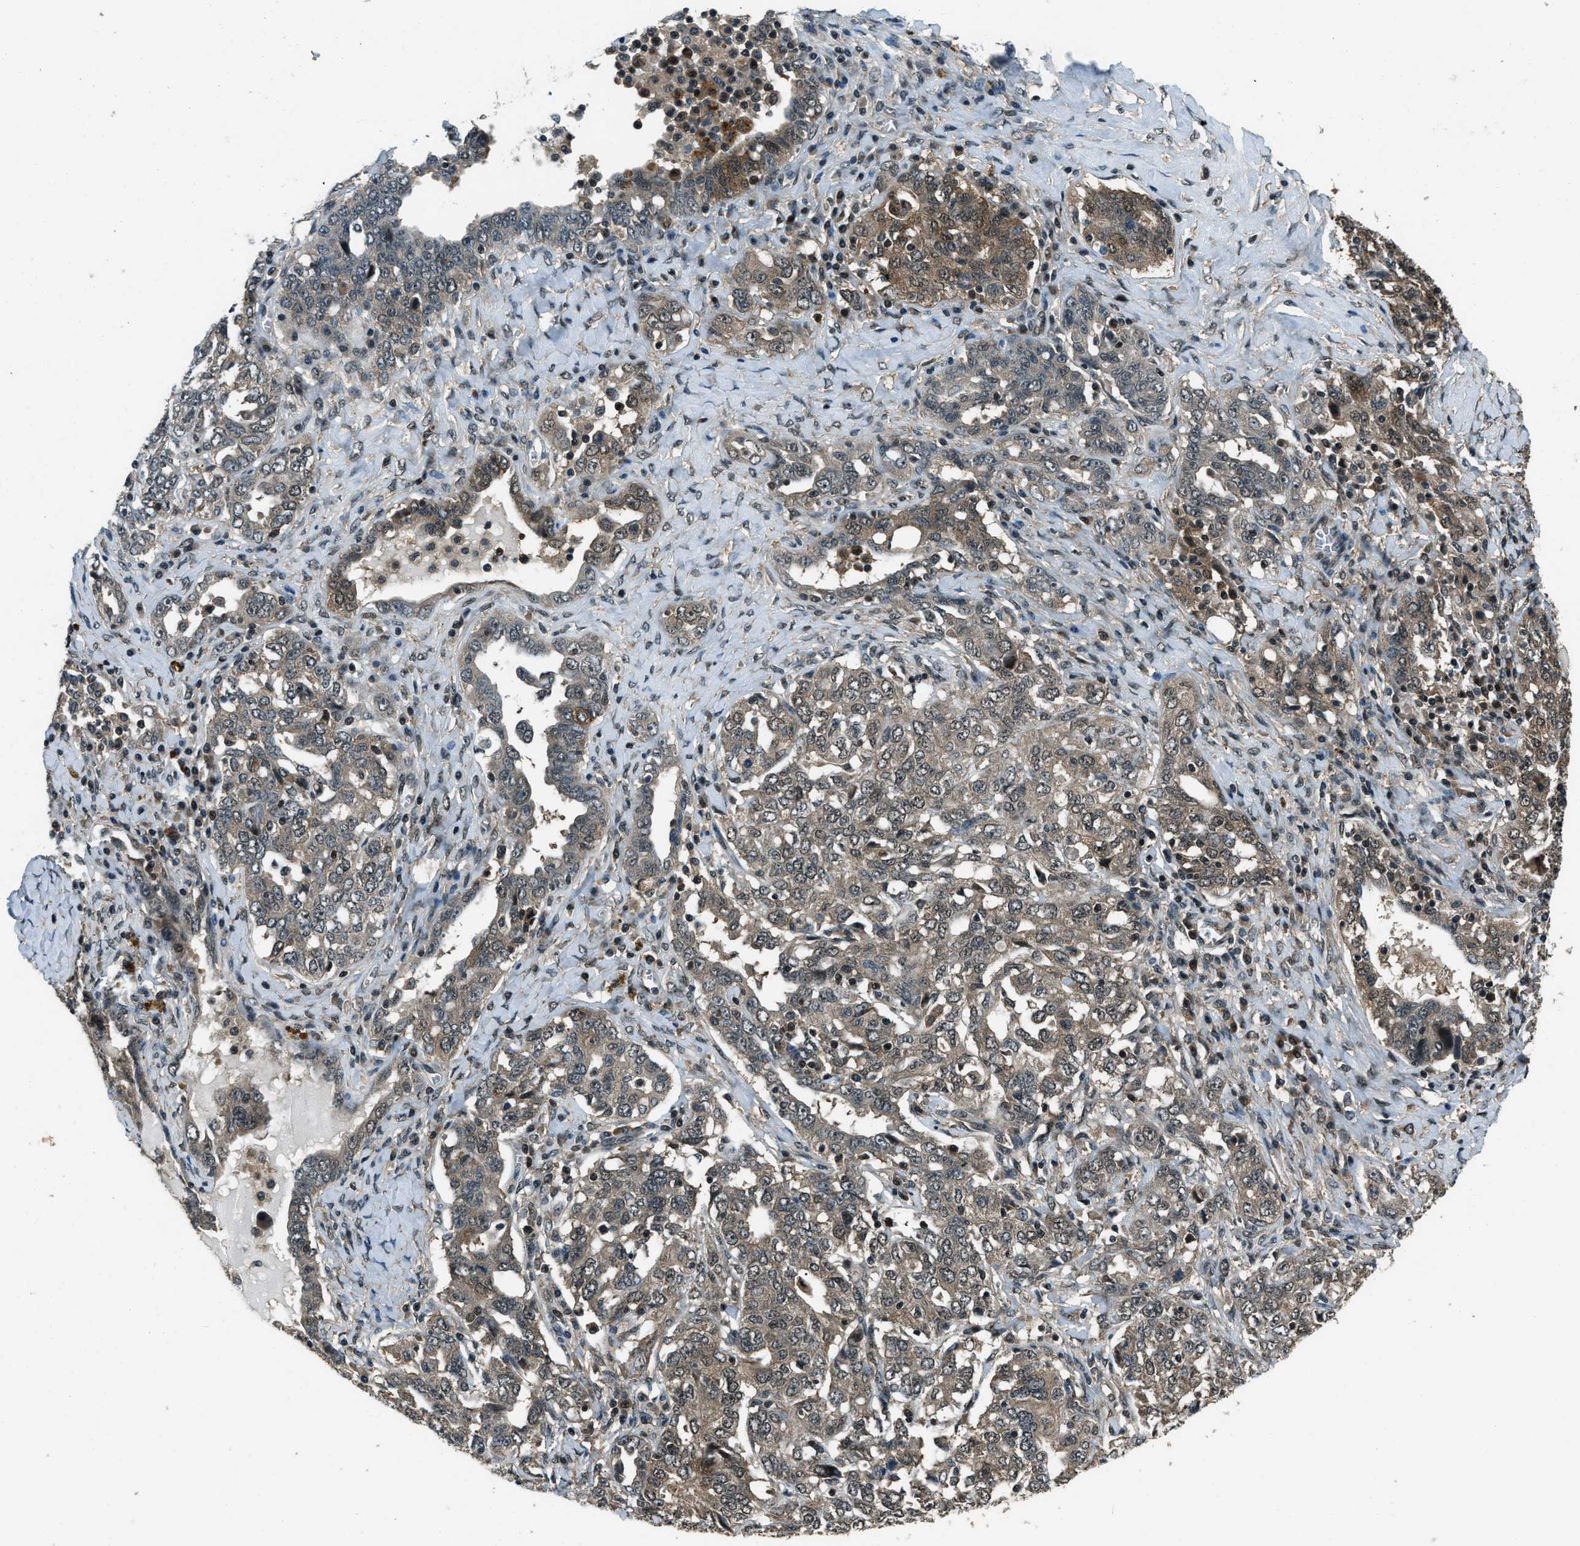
{"staining": {"intensity": "weak", "quantity": ">75%", "location": "cytoplasmic/membranous"}, "tissue": "ovarian cancer", "cell_type": "Tumor cells", "image_type": "cancer", "snomed": [{"axis": "morphology", "description": "Carcinoma, endometroid"}, {"axis": "topography", "description": "Ovary"}], "caption": "Tumor cells display weak cytoplasmic/membranous staining in approximately >75% of cells in endometroid carcinoma (ovarian).", "gene": "NUDCD3", "patient": {"sex": "female", "age": 62}}